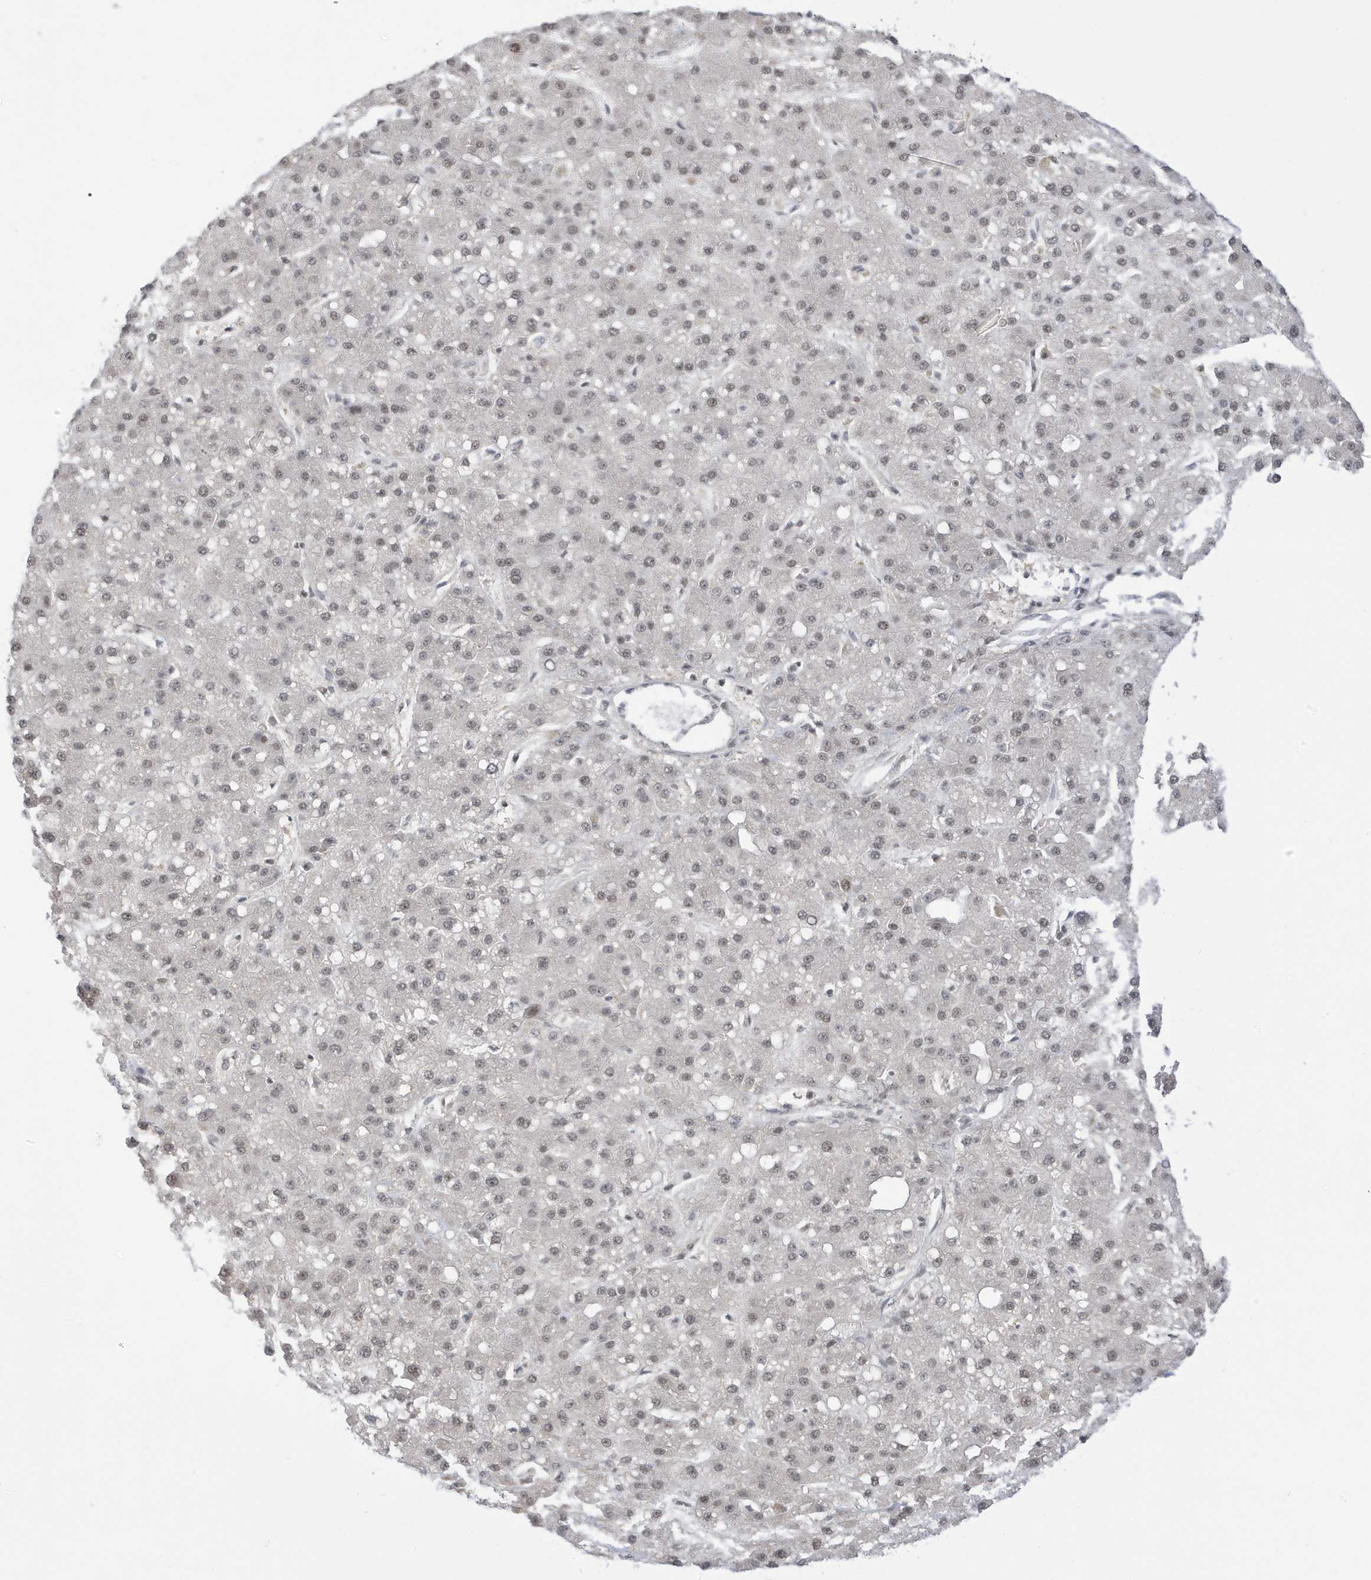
{"staining": {"intensity": "weak", "quantity": ">75%", "location": "nuclear"}, "tissue": "liver cancer", "cell_type": "Tumor cells", "image_type": "cancer", "snomed": [{"axis": "morphology", "description": "Carcinoma, Hepatocellular, NOS"}, {"axis": "topography", "description": "Liver"}], "caption": "The histopathology image reveals a brown stain indicating the presence of a protein in the nuclear of tumor cells in liver hepatocellular carcinoma. (DAB (3,3'-diaminobenzidine) IHC with brightfield microscopy, high magnification).", "gene": "TAB3", "patient": {"sex": "male", "age": 67}}